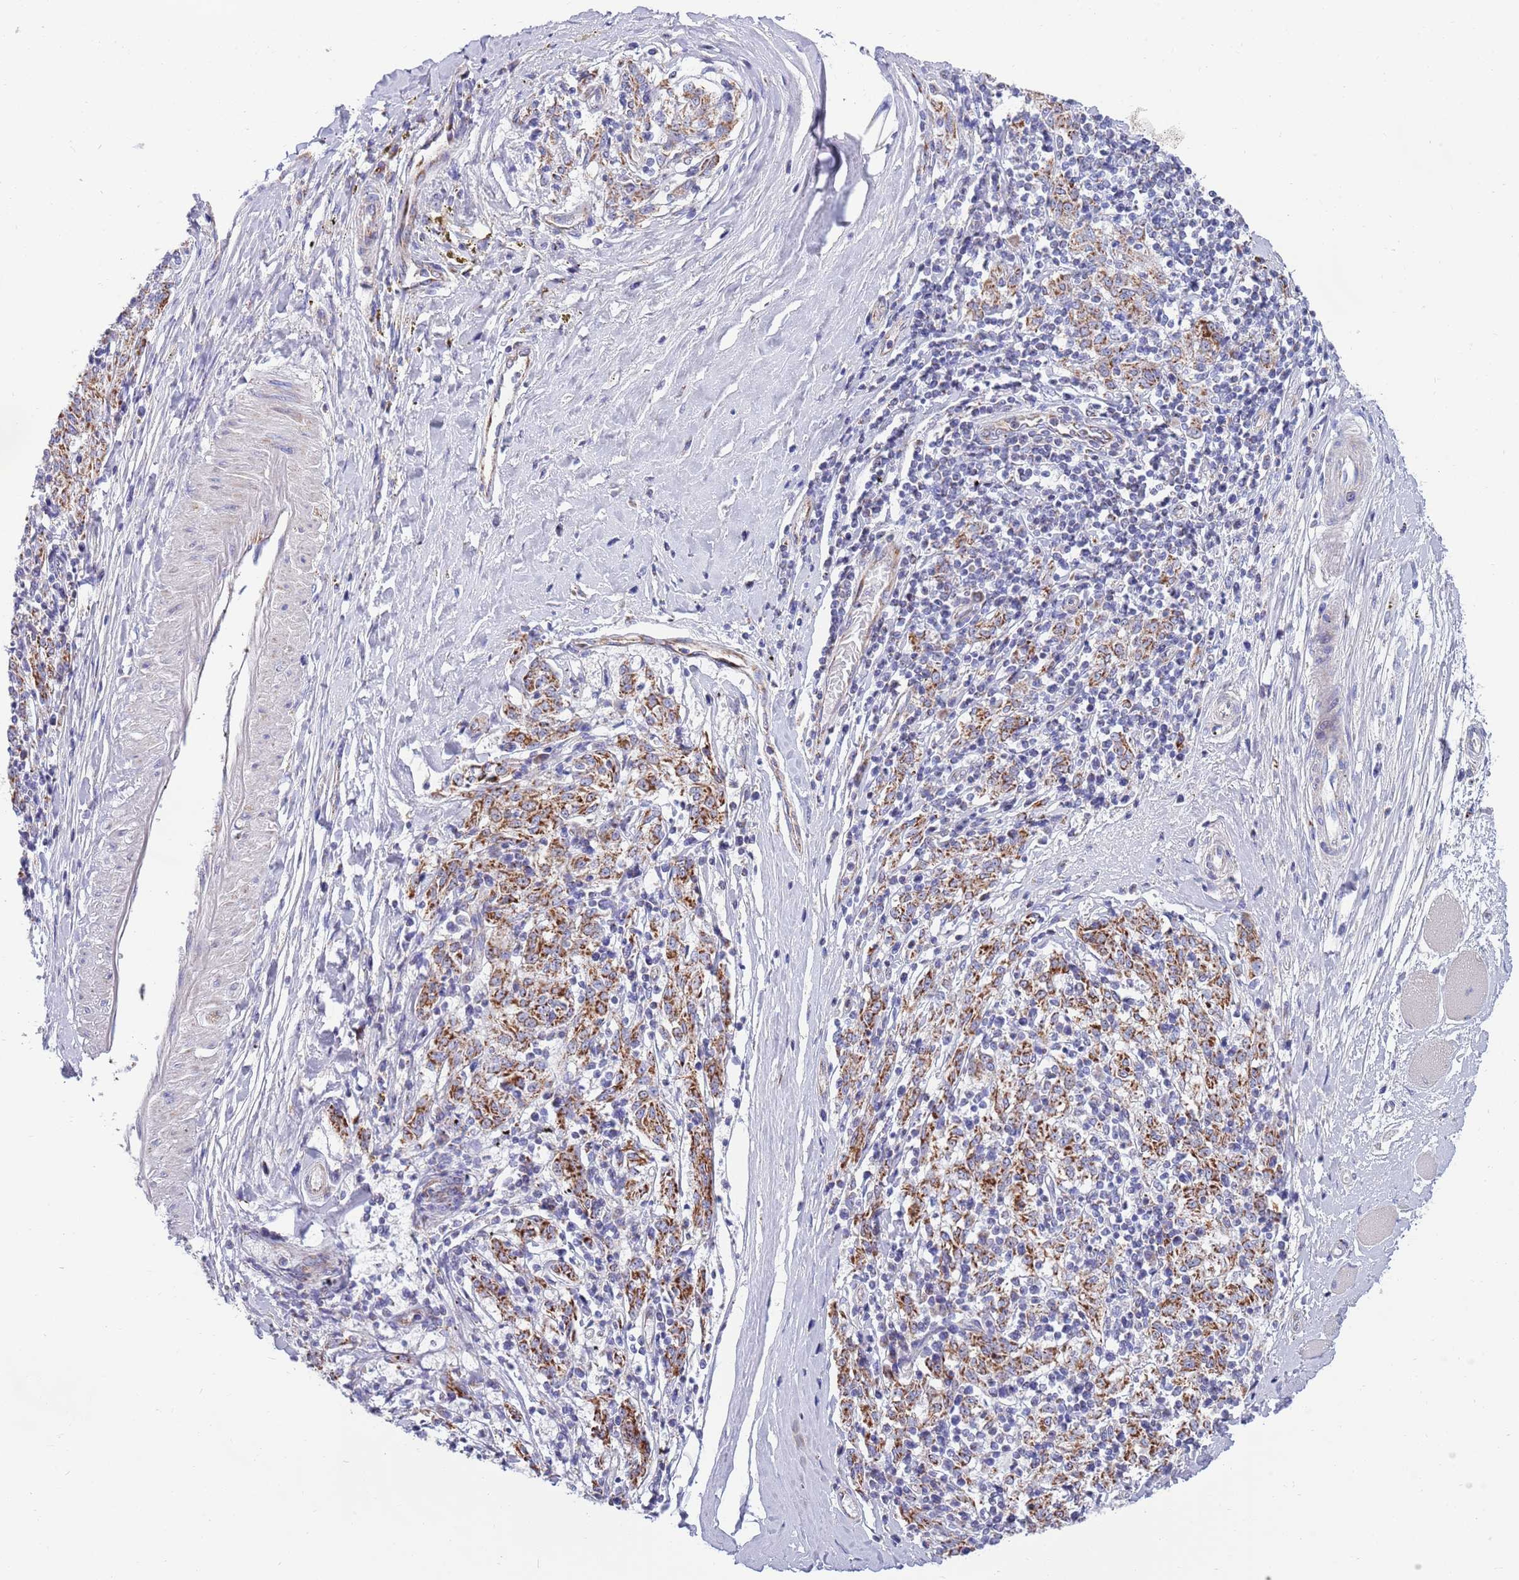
{"staining": {"intensity": "strong", "quantity": ">75%", "location": "cytoplasmic/membranous"}, "tissue": "melanoma", "cell_type": "Tumor cells", "image_type": "cancer", "snomed": [{"axis": "morphology", "description": "Malignant melanoma, NOS"}, {"axis": "topography", "description": "Skin"}], "caption": "The image demonstrates a brown stain indicating the presence of a protein in the cytoplasmic/membranous of tumor cells in malignant melanoma. (brown staining indicates protein expression, while blue staining denotes nuclei).", "gene": "EMC8", "patient": {"sex": "female", "age": 72}}